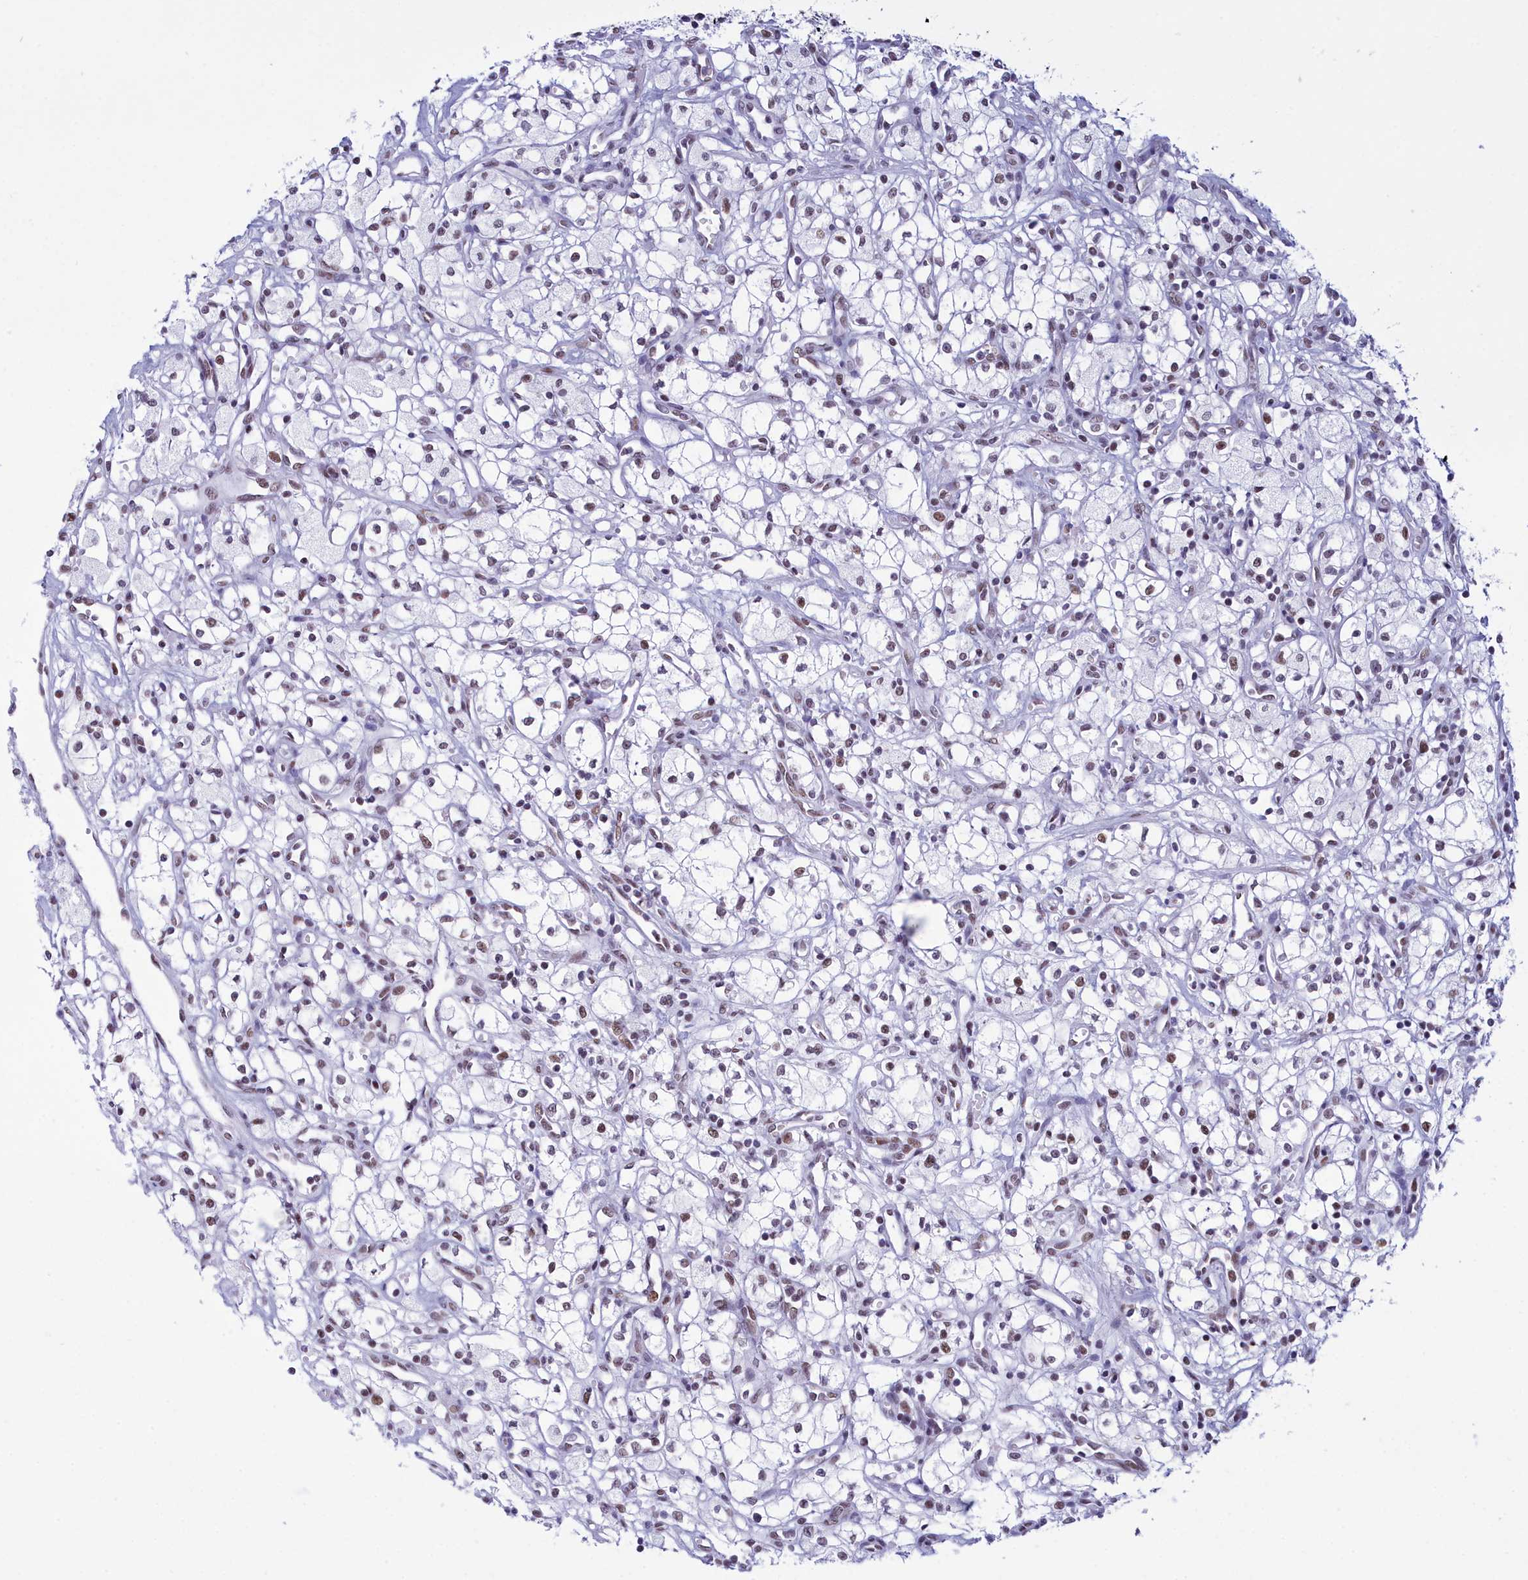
{"staining": {"intensity": "weak", "quantity": "25%-75%", "location": "nuclear"}, "tissue": "renal cancer", "cell_type": "Tumor cells", "image_type": "cancer", "snomed": [{"axis": "morphology", "description": "Adenocarcinoma, NOS"}, {"axis": "topography", "description": "Kidney"}], "caption": "Immunohistochemical staining of human renal cancer demonstrates low levels of weak nuclear protein expression in about 25%-75% of tumor cells.", "gene": "CDC26", "patient": {"sex": "male", "age": 59}}